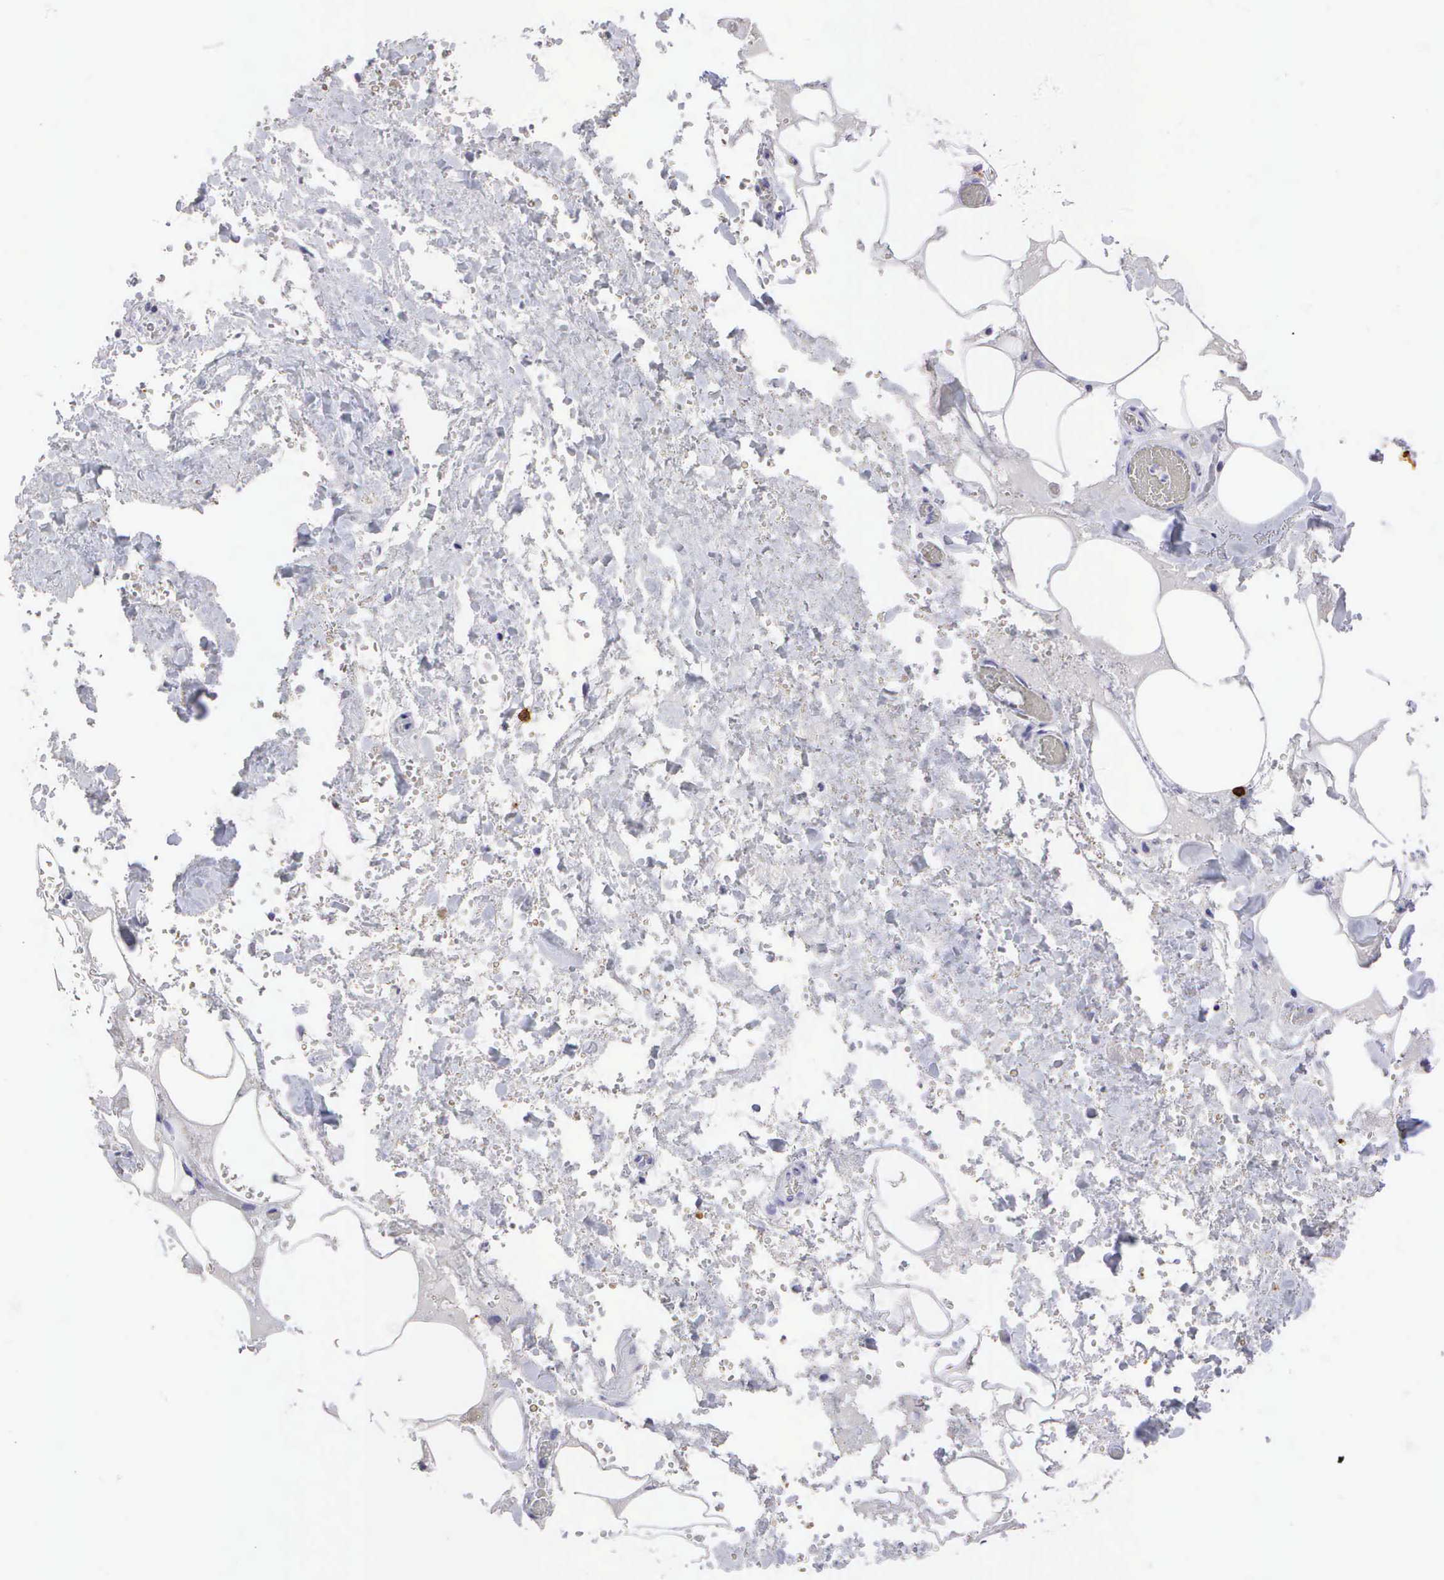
{"staining": {"intensity": "negative", "quantity": "none", "location": "none"}, "tissue": "smooth muscle", "cell_type": "Smooth muscle cells", "image_type": "normal", "snomed": [{"axis": "morphology", "description": "Normal tissue, NOS"}, {"axis": "topography", "description": "Uterus"}], "caption": "A high-resolution image shows immunohistochemistry staining of benign smooth muscle, which shows no significant staining in smooth muscle cells. The staining is performed using DAB (3,3'-diaminobenzidine) brown chromogen with nuclei counter-stained in using hematoxylin.", "gene": "CD8A", "patient": {"sex": "female", "age": 56}}